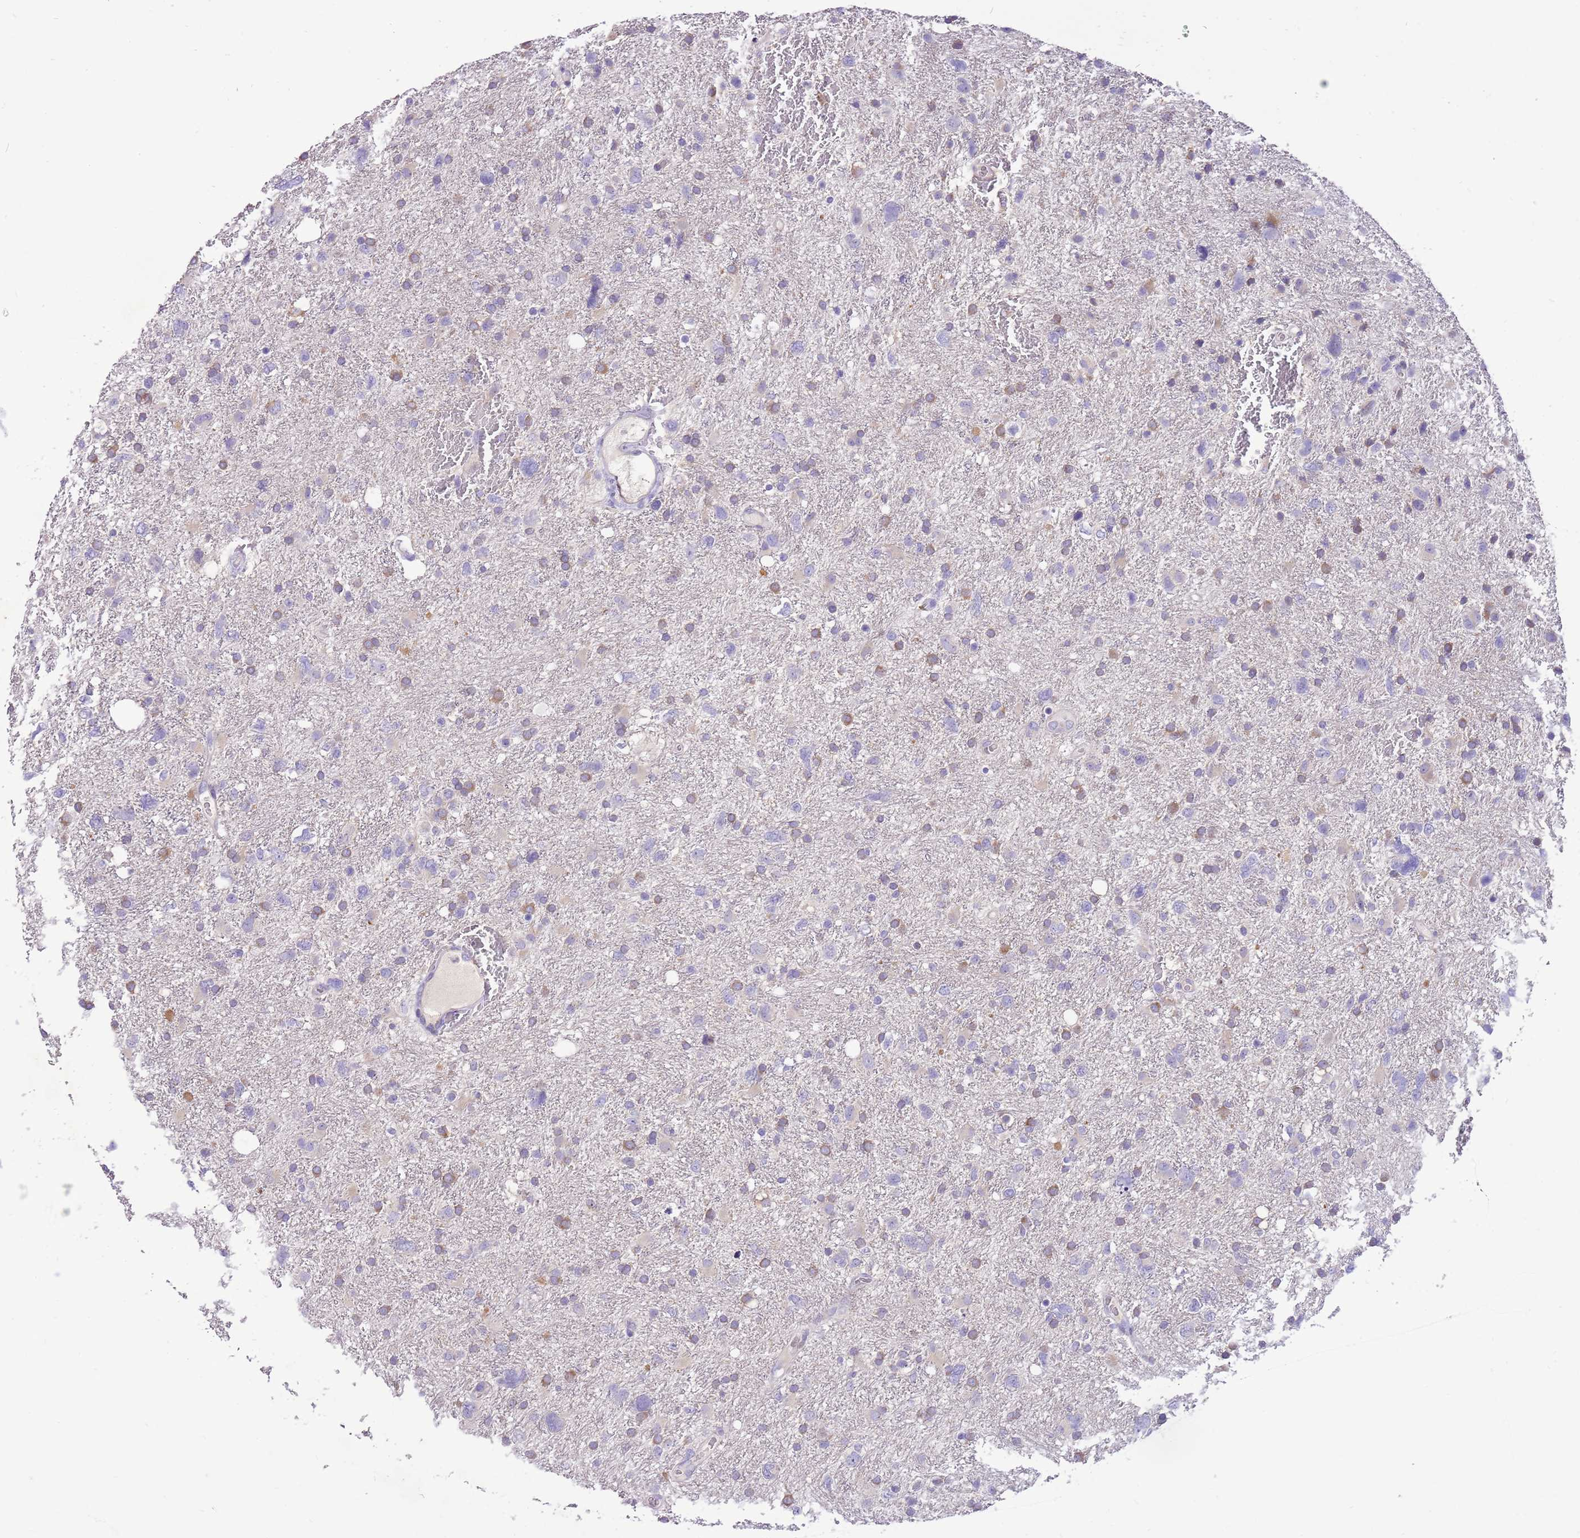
{"staining": {"intensity": "weak", "quantity": "<25%", "location": "cytoplasmic/membranous"}, "tissue": "glioma", "cell_type": "Tumor cells", "image_type": "cancer", "snomed": [{"axis": "morphology", "description": "Glioma, malignant, High grade"}, {"axis": "topography", "description": "Brain"}], "caption": "Tumor cells are negative for protein expression in human high-grade glioma (malignant).", "gene": "GLCE", "patient": {"sex": "male", "age": 61}}